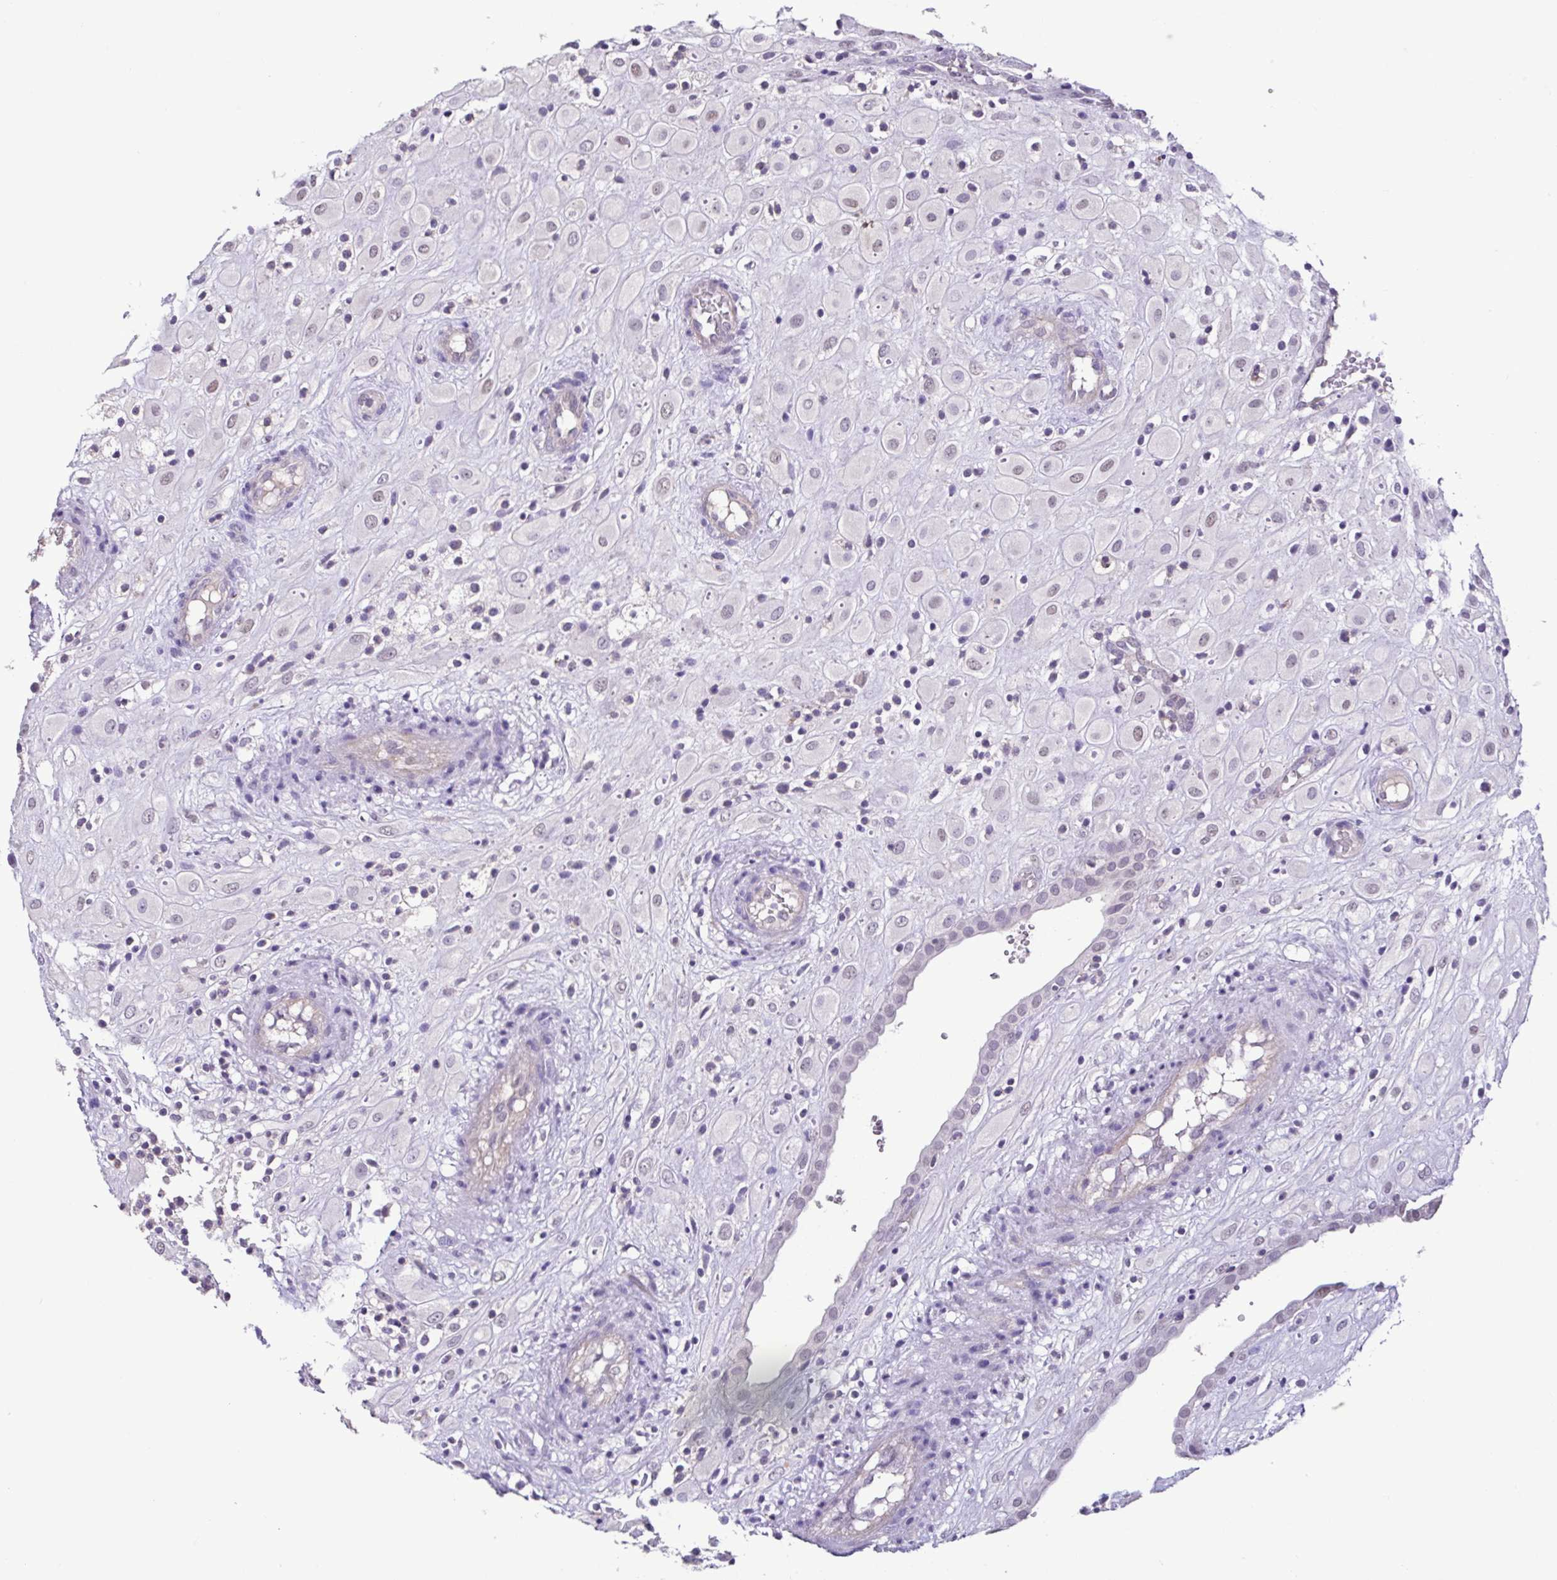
{"staining": {"intensity": "weak", "quantity": "<25%", "location": "nuclear"}, "tissue": "placenta", "cell_type": "Decidual cells", "image_type": "normal", "snomed": [{"axis": "morphology", "description": "Normal tissue, NOS"}, {"axis": "topography", "description": "Placenta"}], "caption": "Benign placenta was stained to show a protein in brown. There is no significant staining in decidual cells. (Immunohistochemistry (ihc), brightfield microscopy, high magnification).", "gene": "ACTRT3", "patient": {"sex": "female", "age": 24}}